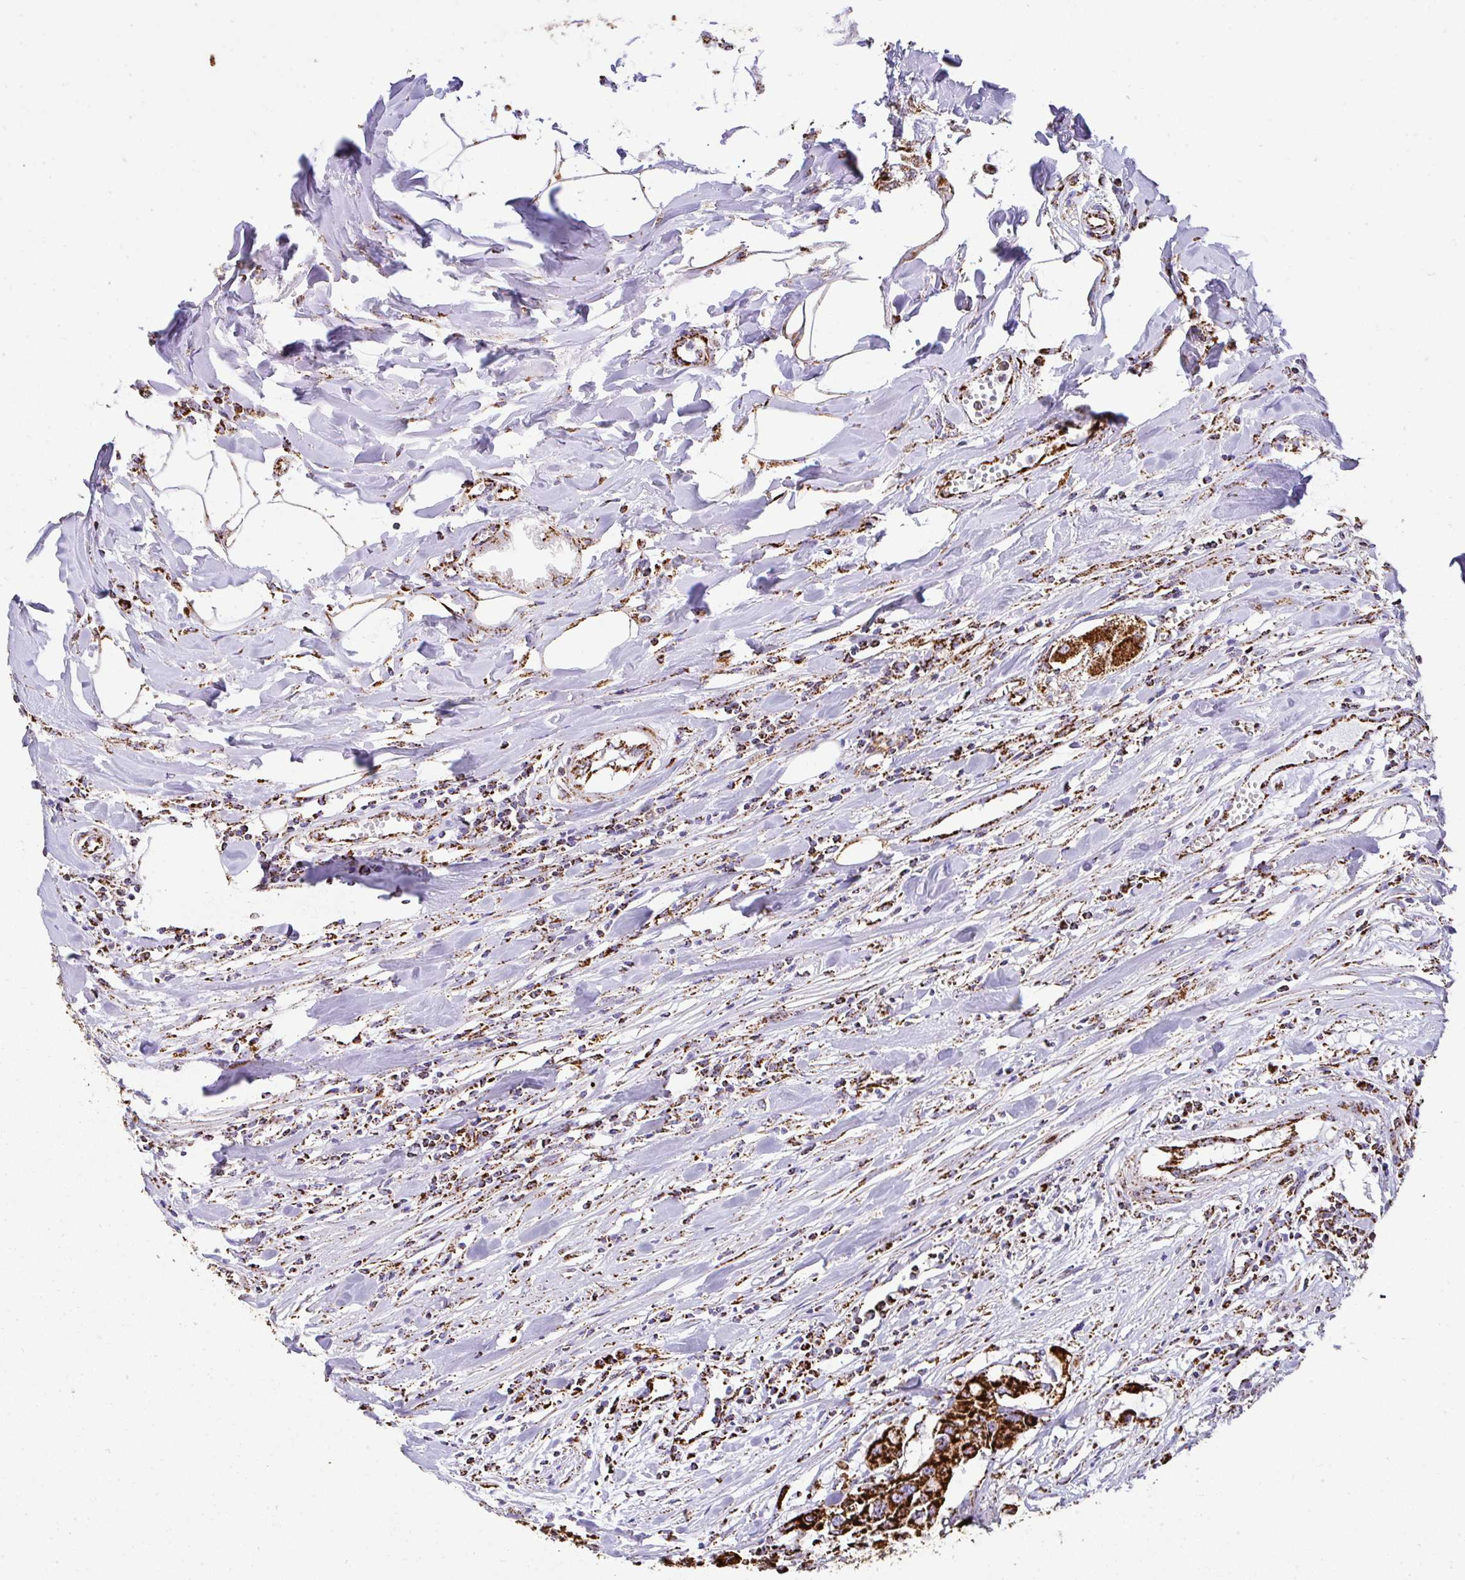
{"staining": {"intensity": "strong", "quantity": ">75%", "location": "cytoplasmic/membranous"}, "tissue": "colorectal cancer", "cell_type": "Tumor cells", "image_type": "cancer", "snomed": [{"axis": "morphology", "description": "Adenocarcinoma, NOS"}, {"axis": "topography", "description": "Colon"}], "caption": "Strong cytoplasmic/membranous expression for a protein is present in approximately >75% of tumor cells of colorectal adenocarcinoma using immunohistochemistry.", "gene": "ANKRD33B", "patient": {"sex": "male", "age": 77}}